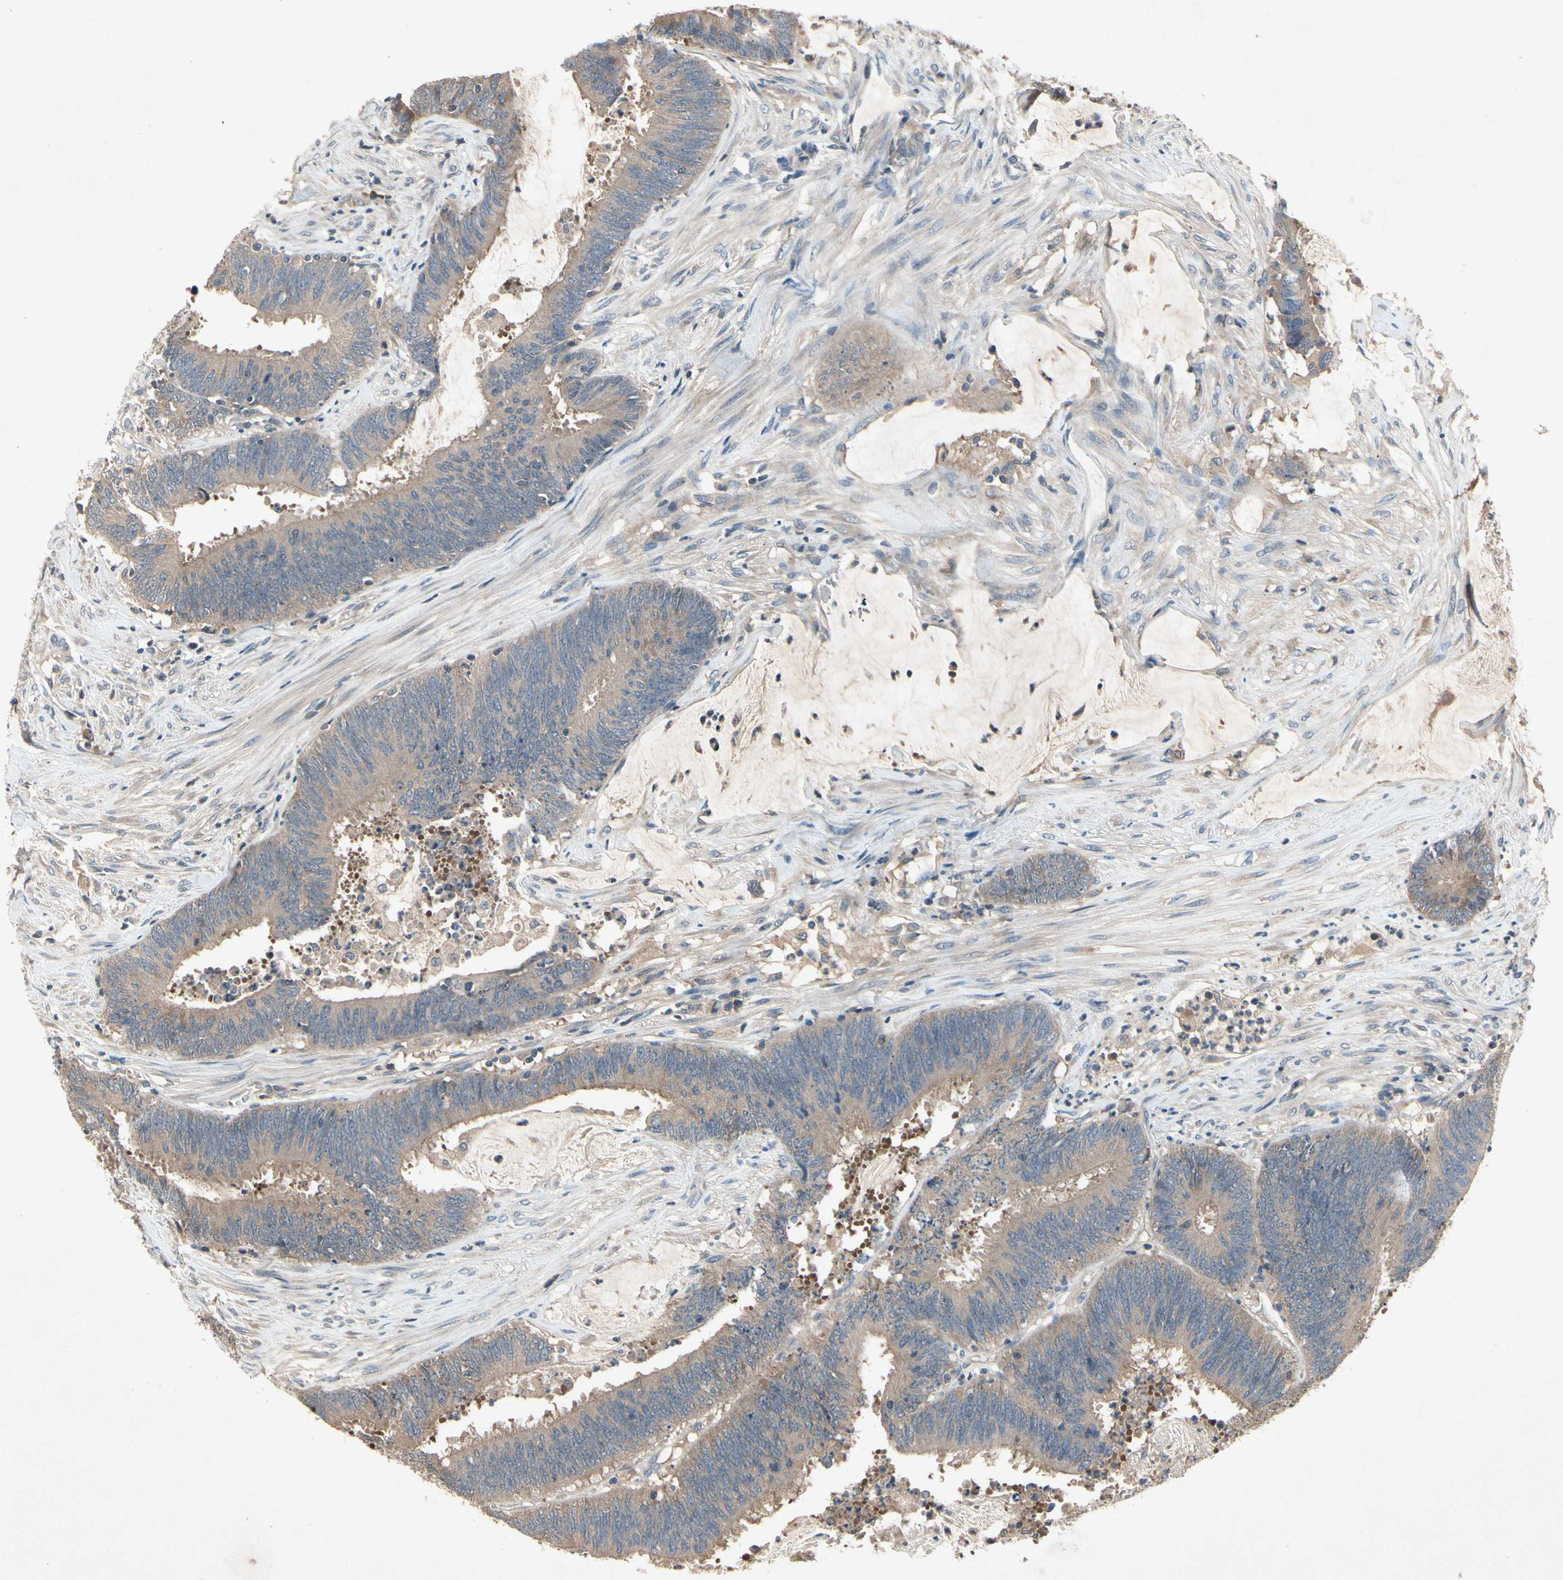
{"staining": {"intensity": "weak", "quantity": ">75%", "location": "cytoplasmic/membranous"}, "tissue": "colorectal cancer", "cell_type": "Tumor cells", "image_type": "cancer", "snomed": [{"axis": "morphology", "description": "Adenocarcinoma, NOS"}, {"axis": "topography", "description": "Rectum"}], "caption": "Immunohistochemical staining of colorectal cancer reveals weak cytoplasmic/membranous protein expression in about >75% of tumor cells.", "gene": "IL1RL1", "patient": {"sex": "female", "age": 66}}